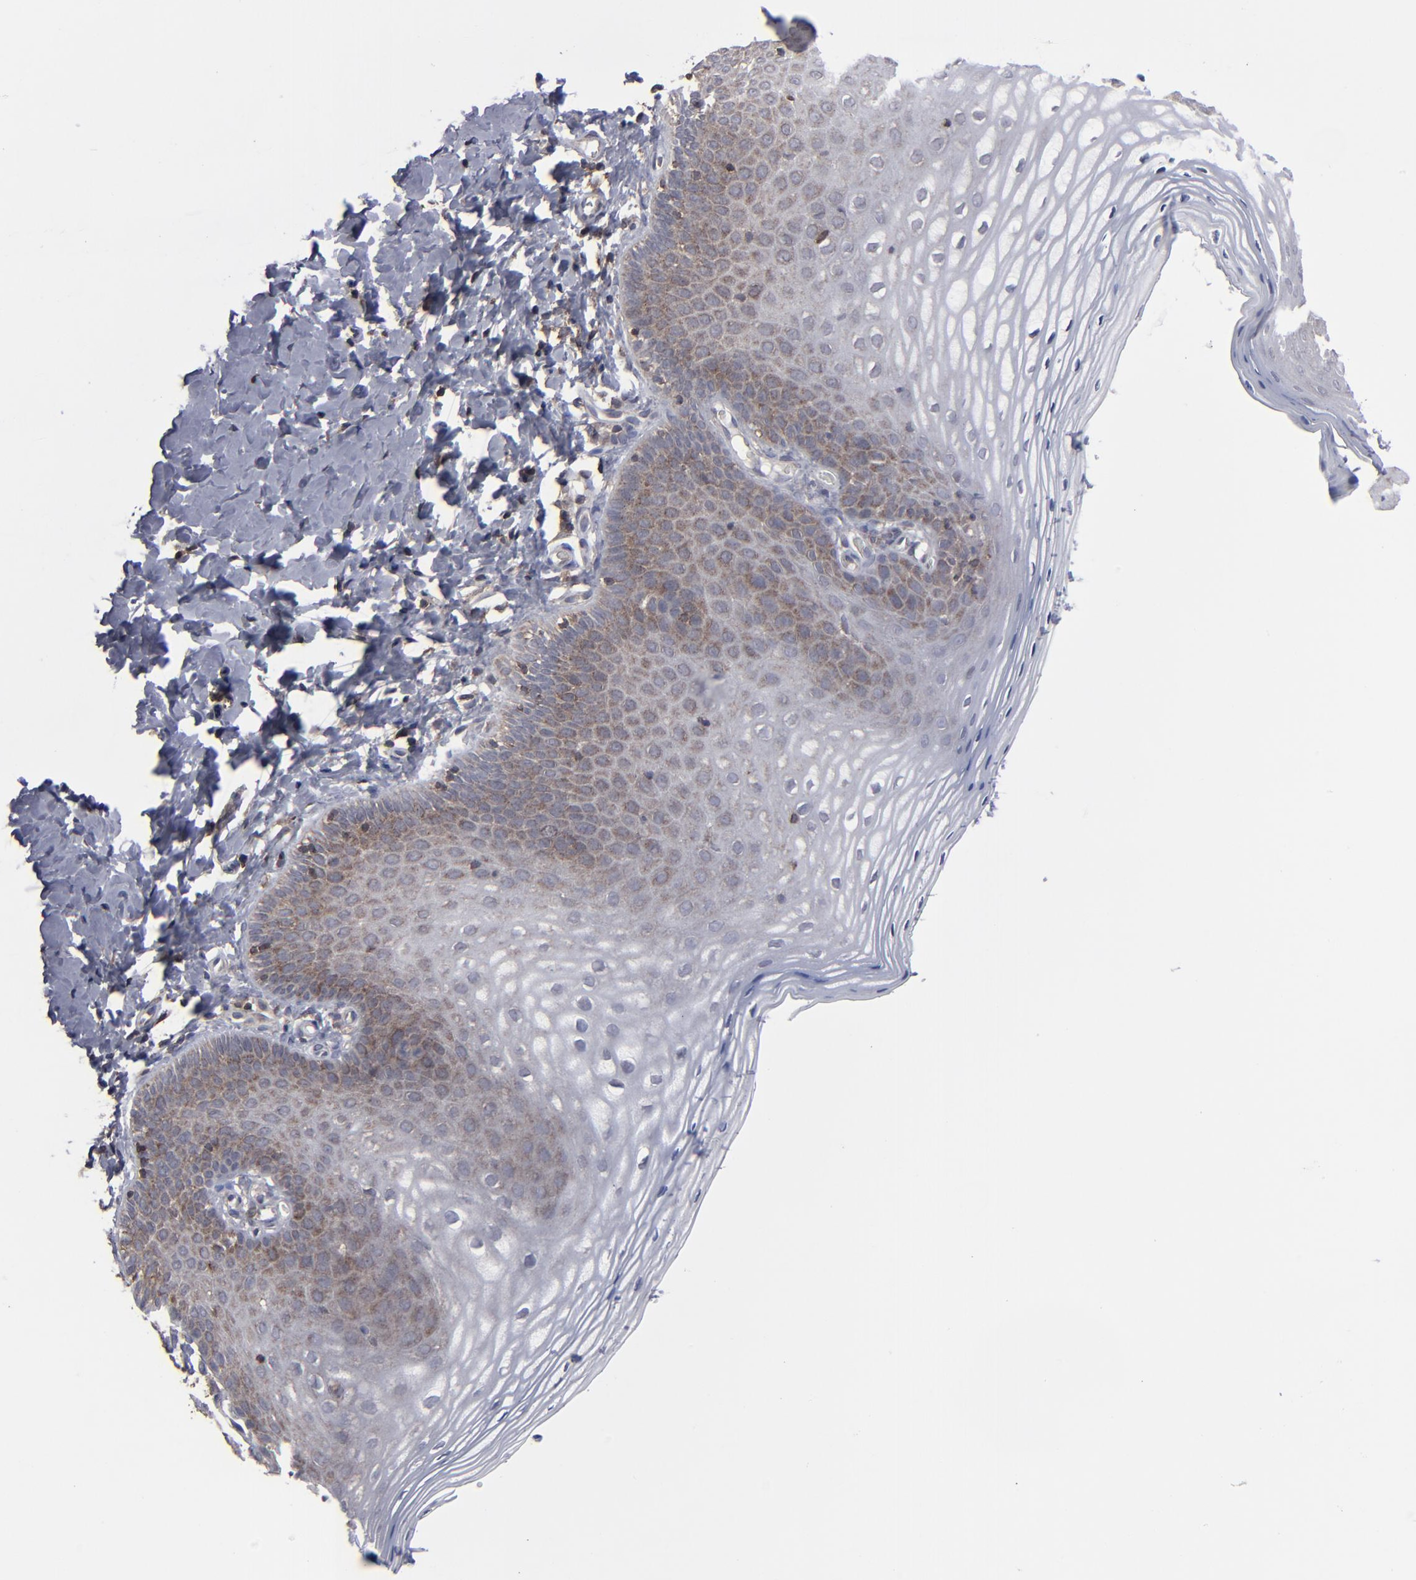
{"staining": {"intensity": "moderate", "quantity": "25%-75%", "location": "cytoplasmic/membranous"}, "tissue": "vagina", "cell_type": "Squamous epithelial cells", "image_type": "normal", "snomed": [{"axis": "morphology", "description": "Normal tissue, NOS"}, {"axis": "topography", "description": "Vagina"}], "caption": "Human vagina stained with a brown dye demonstrates moderate cytoplasmic/membranous positive positivity in about 25%-75% of squamous epithelial cells.", "gene": "KIAA2026", "patient": {"sex": "female", "age": 55}}